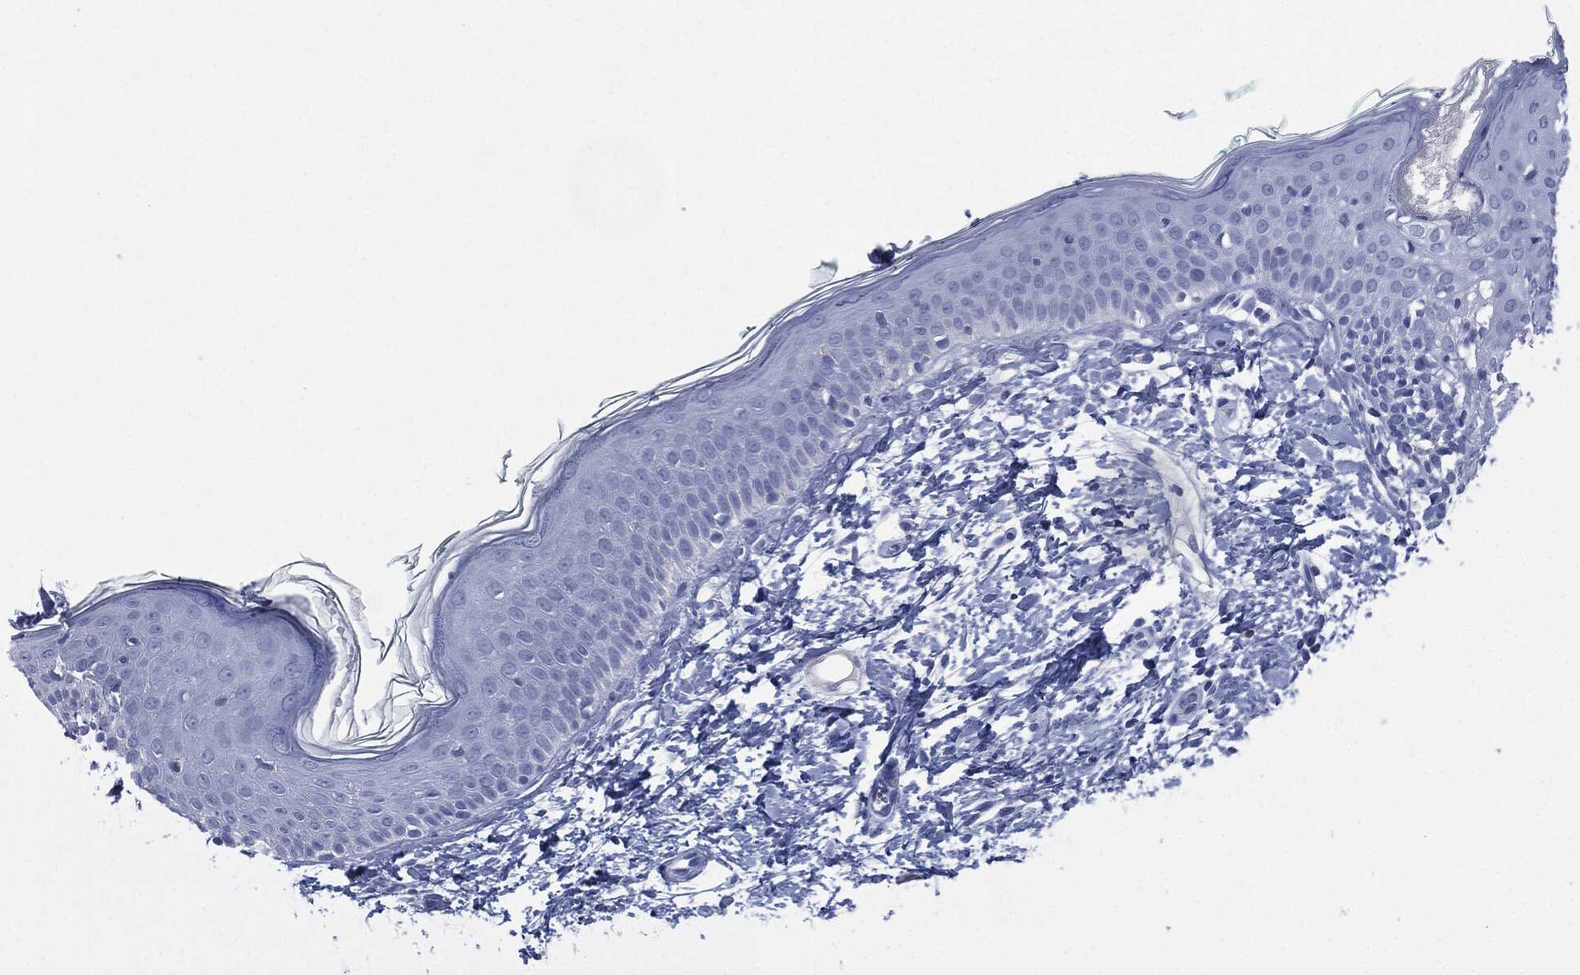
{"staining": {"intensity": "negative", "quantity": "none", "location": "none"}, "tissue": "skin", "cell_type": "Fibroblasts", "image_type": "normal", "snomed": [{"axis": "morphology", "description": "Normal tissue, NOS"}, {"axis": "morphology", "description": "Basal cell carcinoma"}, {"axis": "topography", "description": "Skin"}], "caption": "IHC photomicrograph of benign skin: skin stained with DAB demonstrates no significant protein positivity in fibroblasts.", "gene": "CEACAM8", "patient": {"sex": "male", "age": 33}}